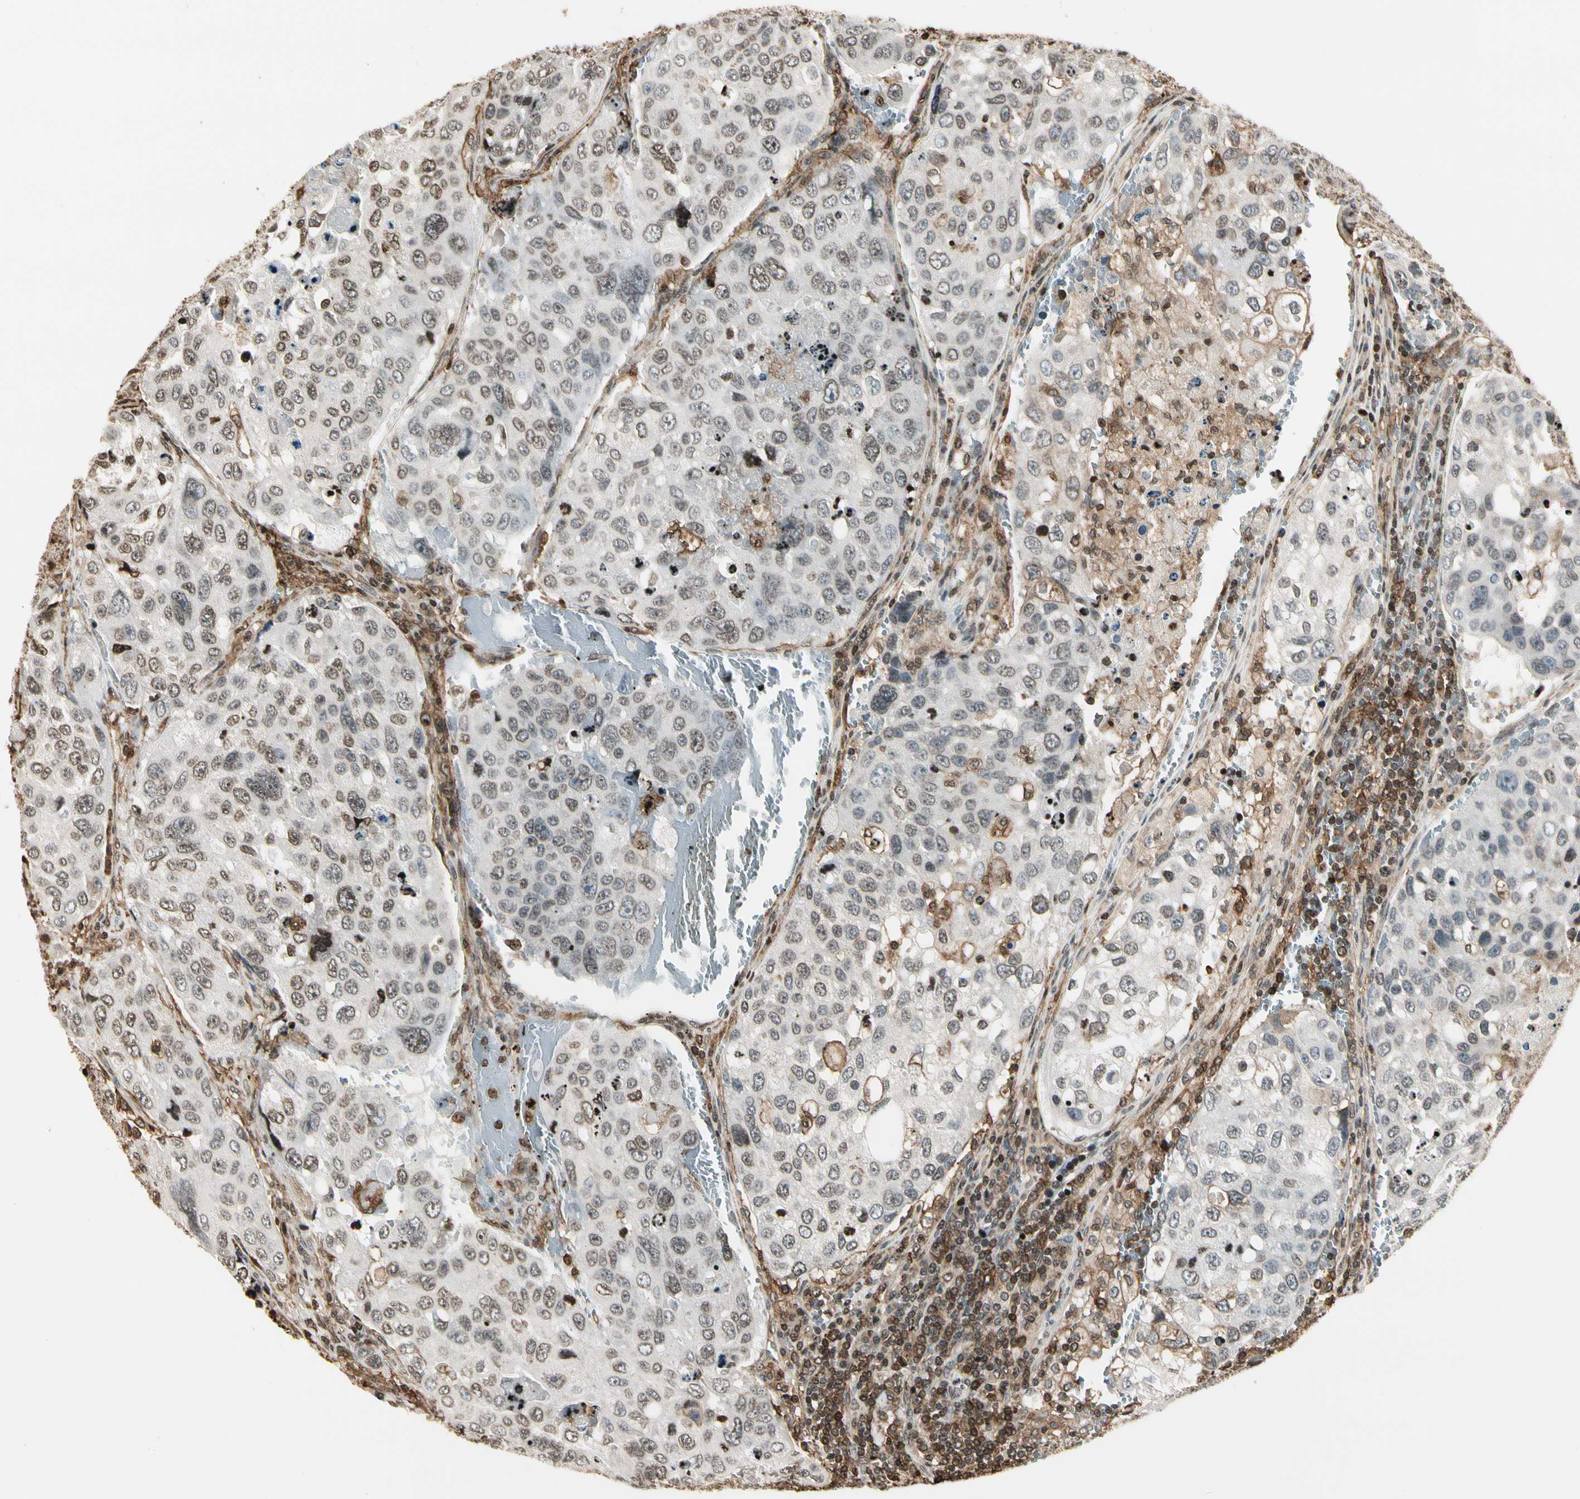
{"staining": {"intensity": "weak", "quantity": "25%-75%", "location": "nuclear"}, "tissue": "urothelial cancer", "cell_type": "Tumor cells", "image_type": "cancer", "snomed": [{"axis": "morphology", "description": "Urothelial carcinoma, High grade"}, {"axis": "topography", "description": "Lymph node"}, {"axis": "topography", "description": "Urinary bladder"}], "caption": "About 25%-75% of tumor cells in human urothelial cancer display weak nuclear protein staining as visualized by brown immunohistochemical staining.", "gene": "FER", "patient": {"sex": "male", "age": 51}}